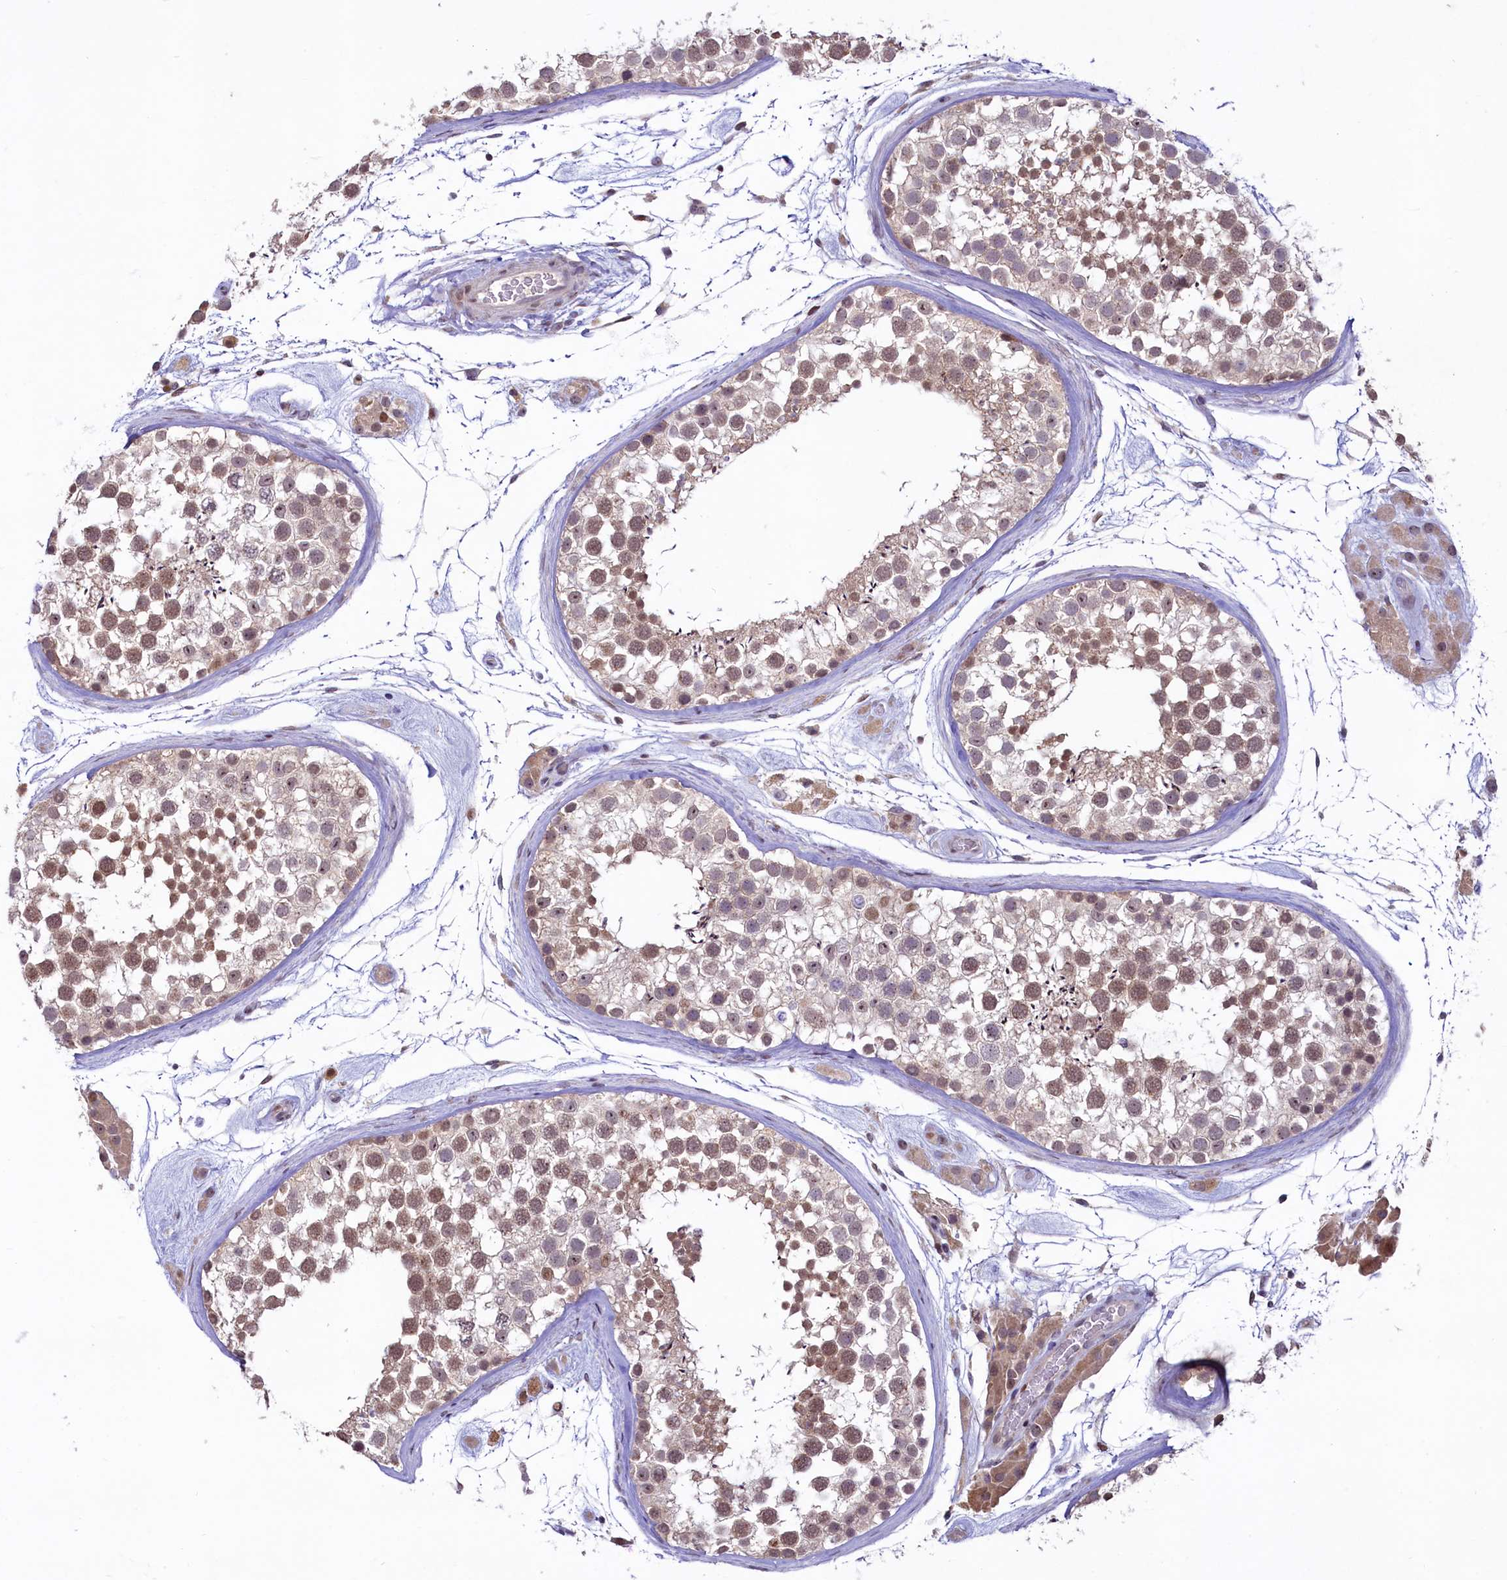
{"staining": {"intensity": "moderate", "quantity": "25%-75%", "location": "nuclear"}, "tissue": "testis", "cell_type": "Cells in seminiferous ducts", "image_type": "normal", "snomed": [{"axis": "morphology", "description": "Normal tissue, NOS"}, {"axis": "topography", "description": "Testis"}], "caption": "Immunohistochemistry (DAB (3,3'-diaminobenzidine)) staining of benign human testis exhibits moderate nuclear protein expression in about 25%-75% of cells in seminiferous ducts.", "gene": "ANKS3", "patient": {"sex": "male", "age": 46}}